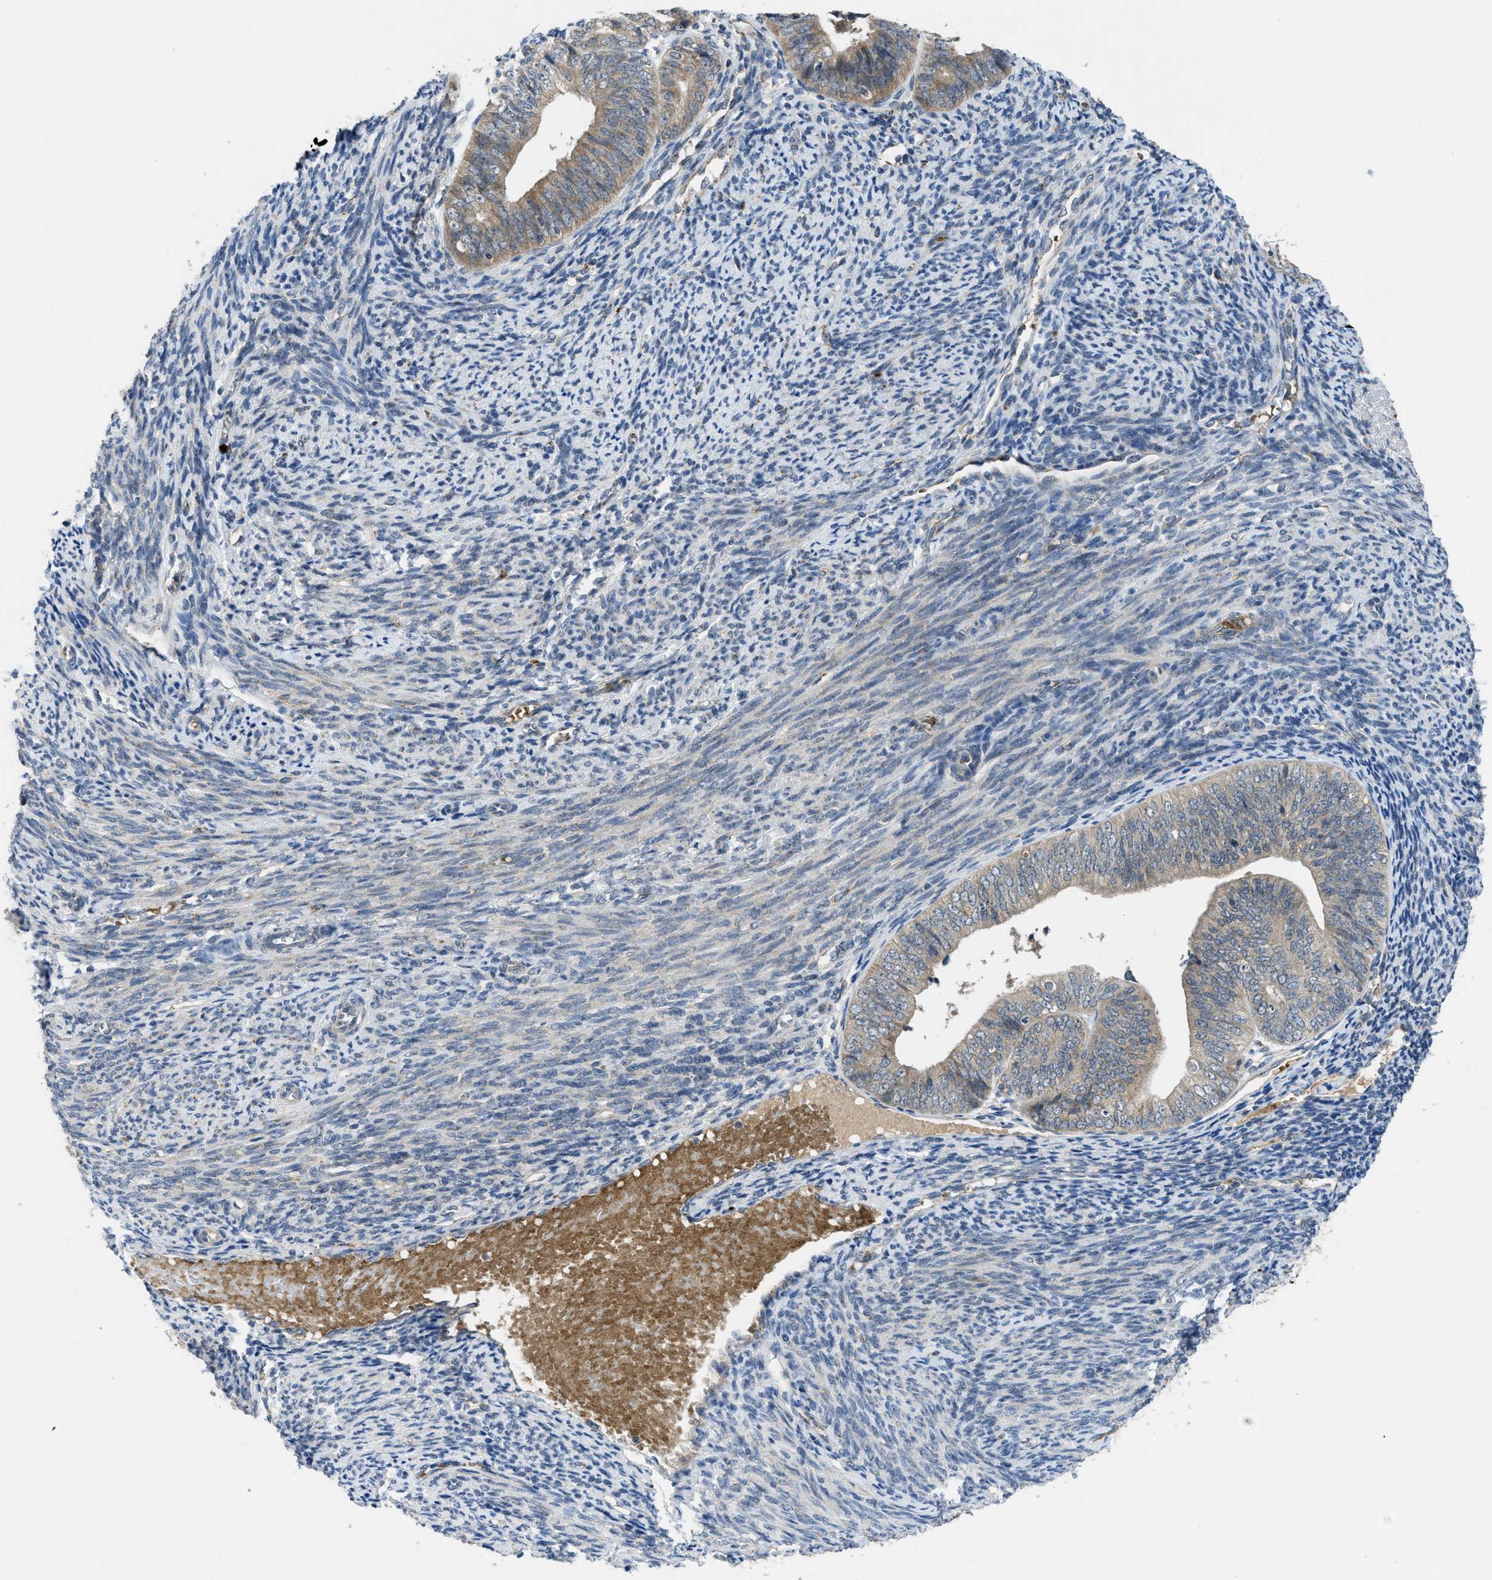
{"staining": {"intensity": "moderate", "quantity": ">75%", "location": "cytoplasmic/membranous"}, "tissue": "endometrial cancer", "cell_type": "Tumor cells", "image_type": "cancer", "snomed": [{"axis": "morphology", "description": "Adenocarcinoma, NOS"}, {"axis": "topography", "description": "Endometrium"}], "caption": "Immunohistochemical staining of human endometrial cancer (adenocarcinoma) demonstrates moderate cytoplasmic/membranous protein staining in about >75% of tumor cells.", "gene": "PDE7A", "patient": {"sex": "female", "age": 63}}